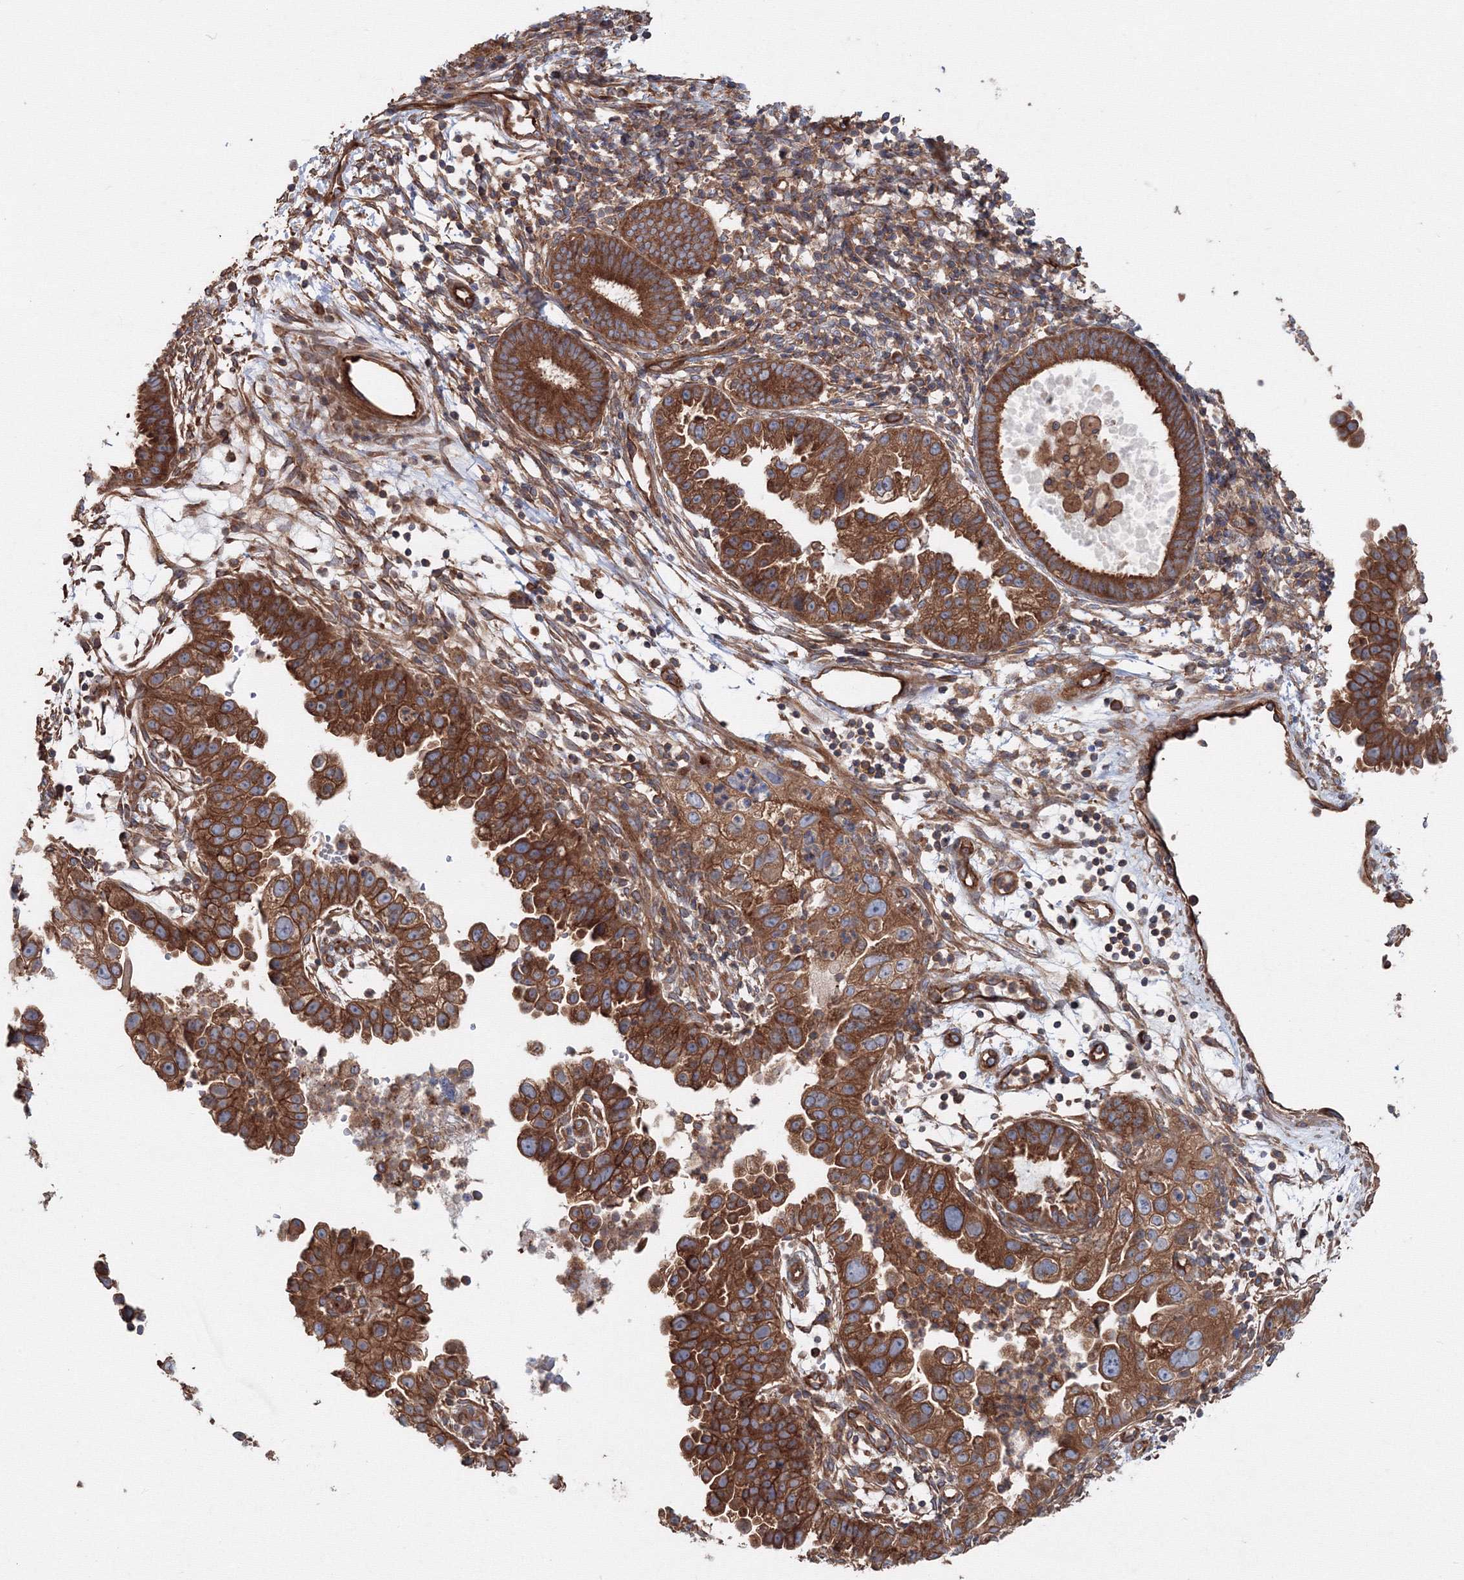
{"staining": {"intensity": "strong", "quantity": ">75%", "location": "cytoplasmic/membranous"}, "tissue": "endometrial cancer", "cell_type": "Tumor cells", "image_type": "cancer", "snomed": [{"axis": "morphology", "description": "Adenocarcinoma, NOS"}, {"axis": "topography", "description": "Endometrium"}], "caption": "This micrograph reveals immunohistochemistry staining of human endometrial cancer, with high strong cytoplasmic/membranous staining in about >75% of tumor cells.", "gene": "EXOC1", "patient": {"sex": "female", "age": 85}}